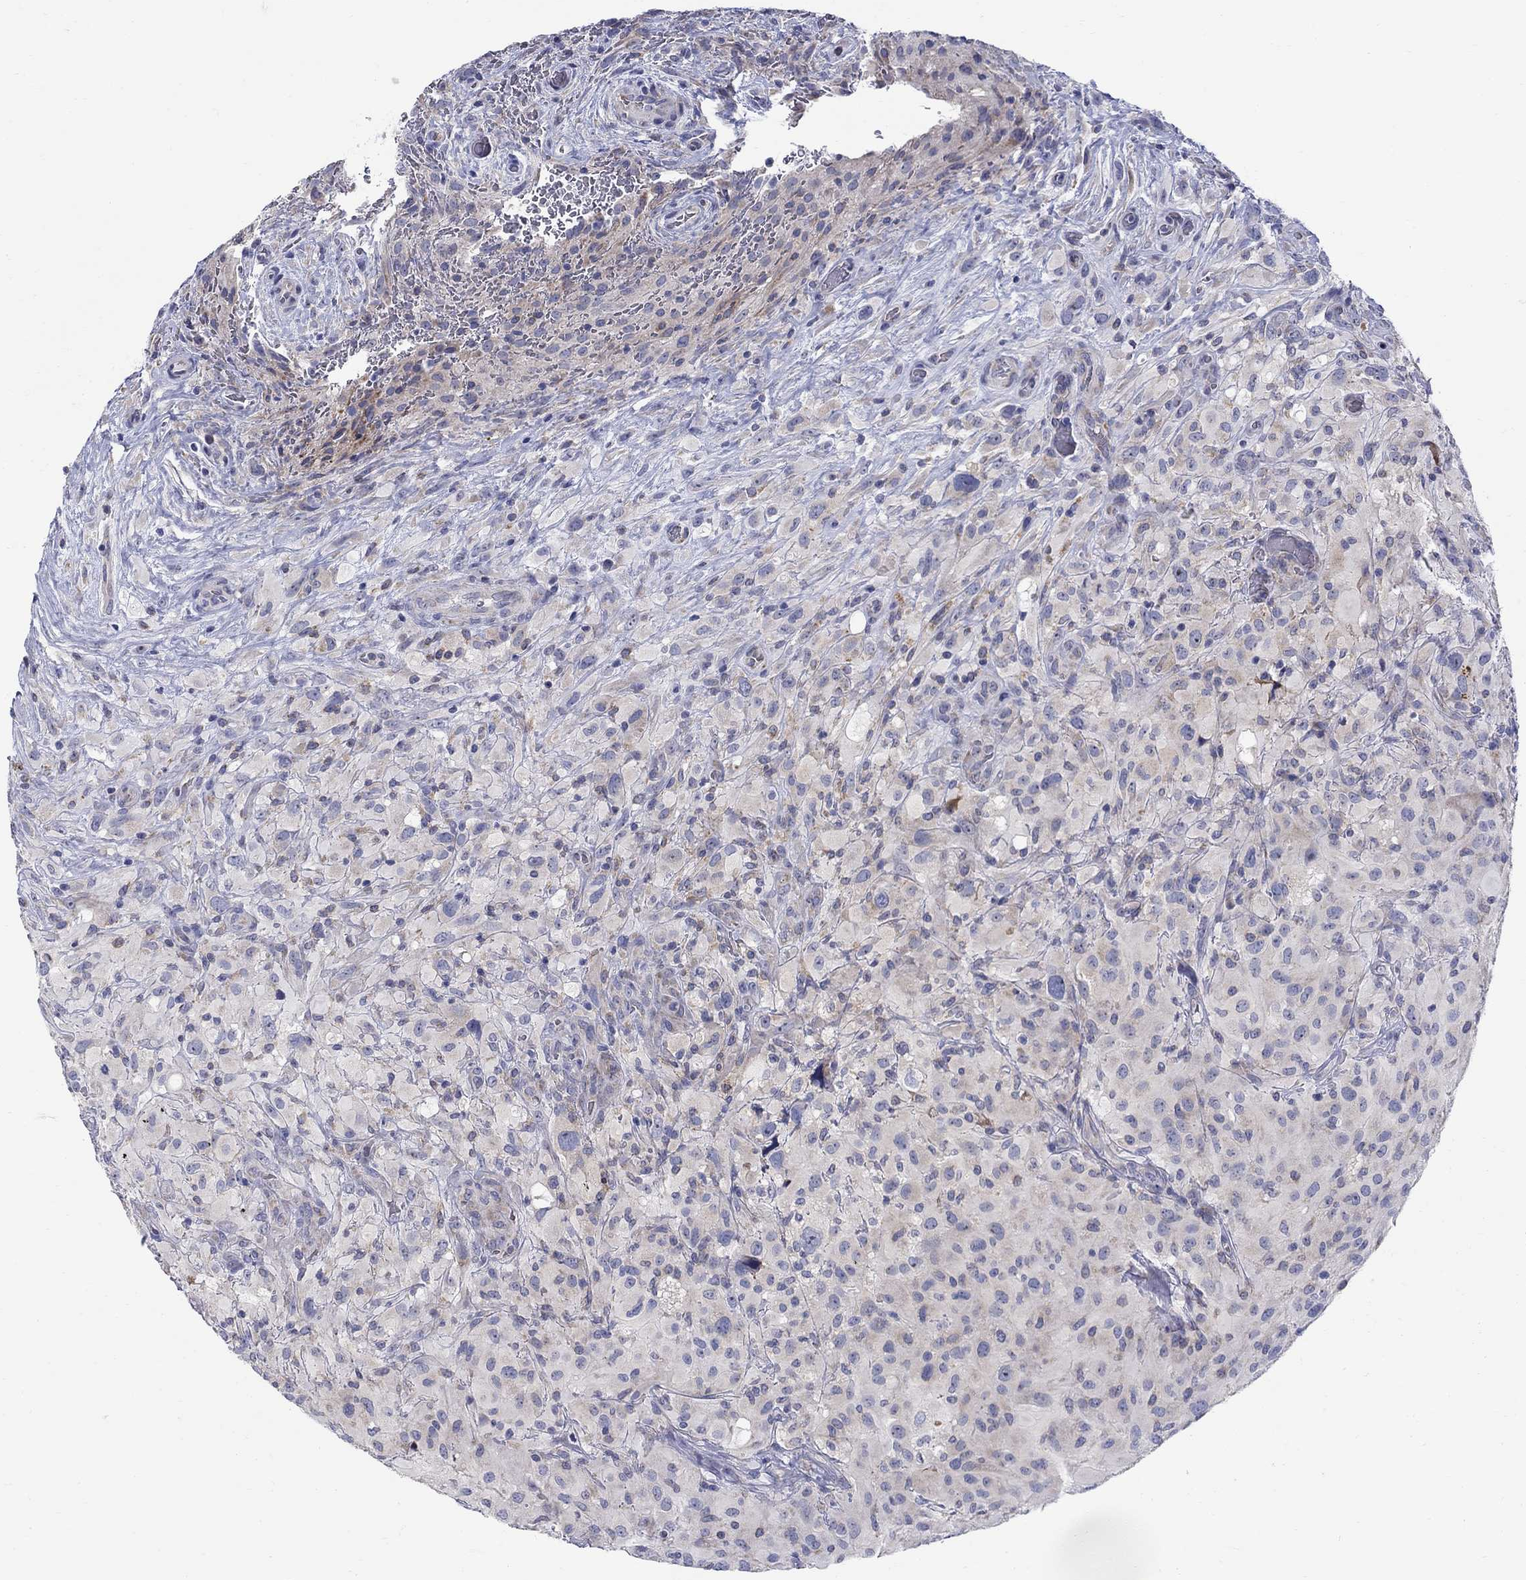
{"staining": {"intensity": "negative", "quantity": "none", "location": "none"}, "tissue": "glioma", "cell_type": "Tumor cells", "image_type": "cancer", "snomed": [{"axis": "morphology", "description": "Glioma, malignant, High grade"}, {"axis": "topography", "description": "Cerebral cortex"}], "caption": "Micrograph shows no significant protein staining in tumor cells of glioma. Nuclei are stained in blue.", "gene": "QRFPR", "patient": {"sex": "male", "age": 35}}